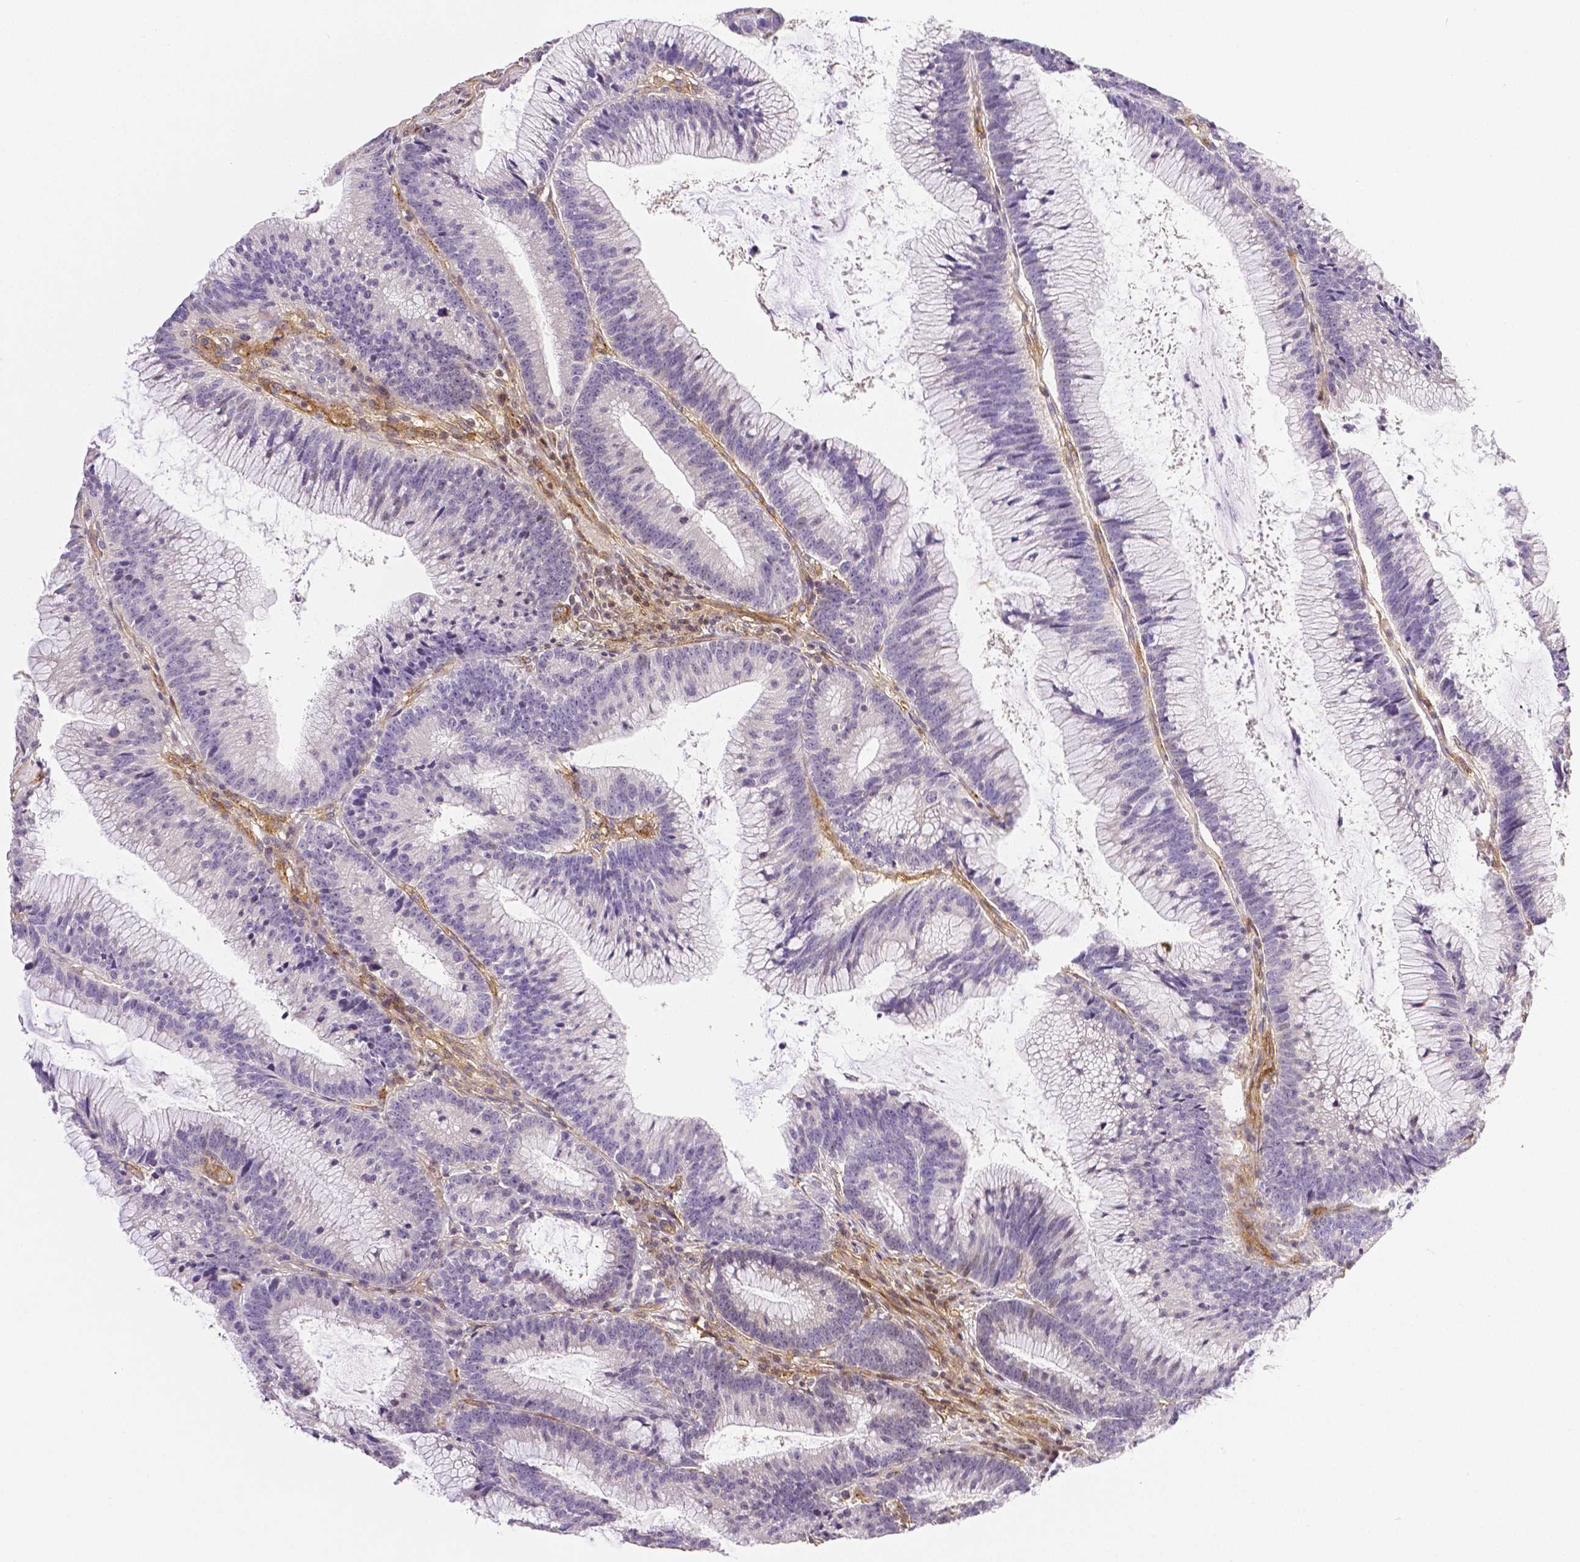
{"staining": {"intensity": "negative", "quantity": "none", "location": "none"}, "tissue": "colorectal cancer", "cell_type": "Tumor cells", "image_type": "cancer", "snomed": [{"axis": "morphology", "description": "Adenocarcinoma, NOS"}, {"axis": "topography", "description": "Colon"}], "caption": "Immunohistochemistry histopathology image of colorectal cancer (adenocarcinoma) stained for a protein (brown), which reveals no expression in tumor cells.", "gene": "THY1", "patient": {"sex": "female", "age": 78}}